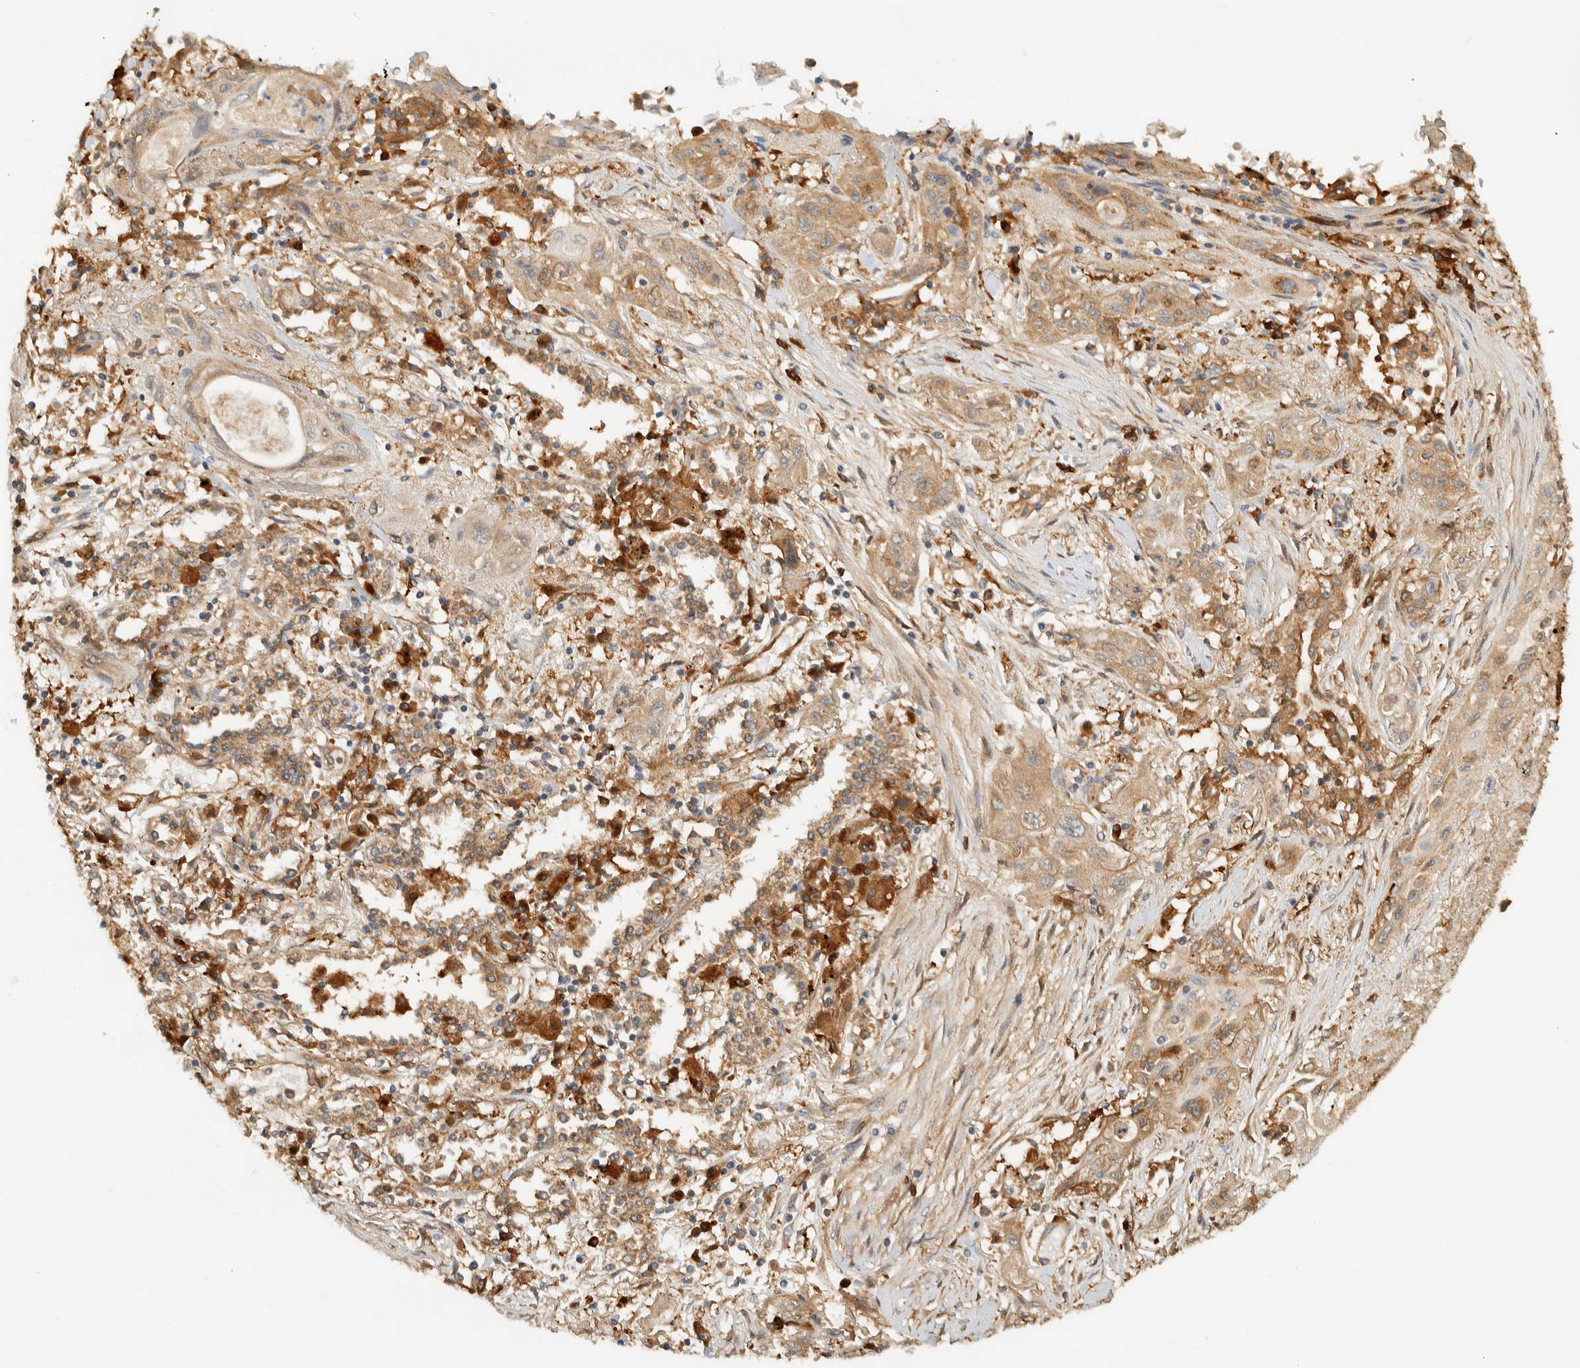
{"staining": {"intensity": "moderate", "quantity": ">75%", "location": "cytoplasmic/membranous"}, "tissue": "lung cancer", "cell_type": "Tumor cells", "image_type": "cancer", "snomed": [{"axis": "morphology", "description": "Squamous cell carcinoma, NOS"}, {"axis": "topography", "description": "Lung"}], "caption": "Protein expression analysis of squamous cell carcinoma (lung) shows moderate cytoplasmic/membranous expression in about >75% of tumor cells. (DAB = brown stain, brightfield microscopy at high magnification).", "gene": "TMEM192", "patient": {"sex": "female", "age": 47}}